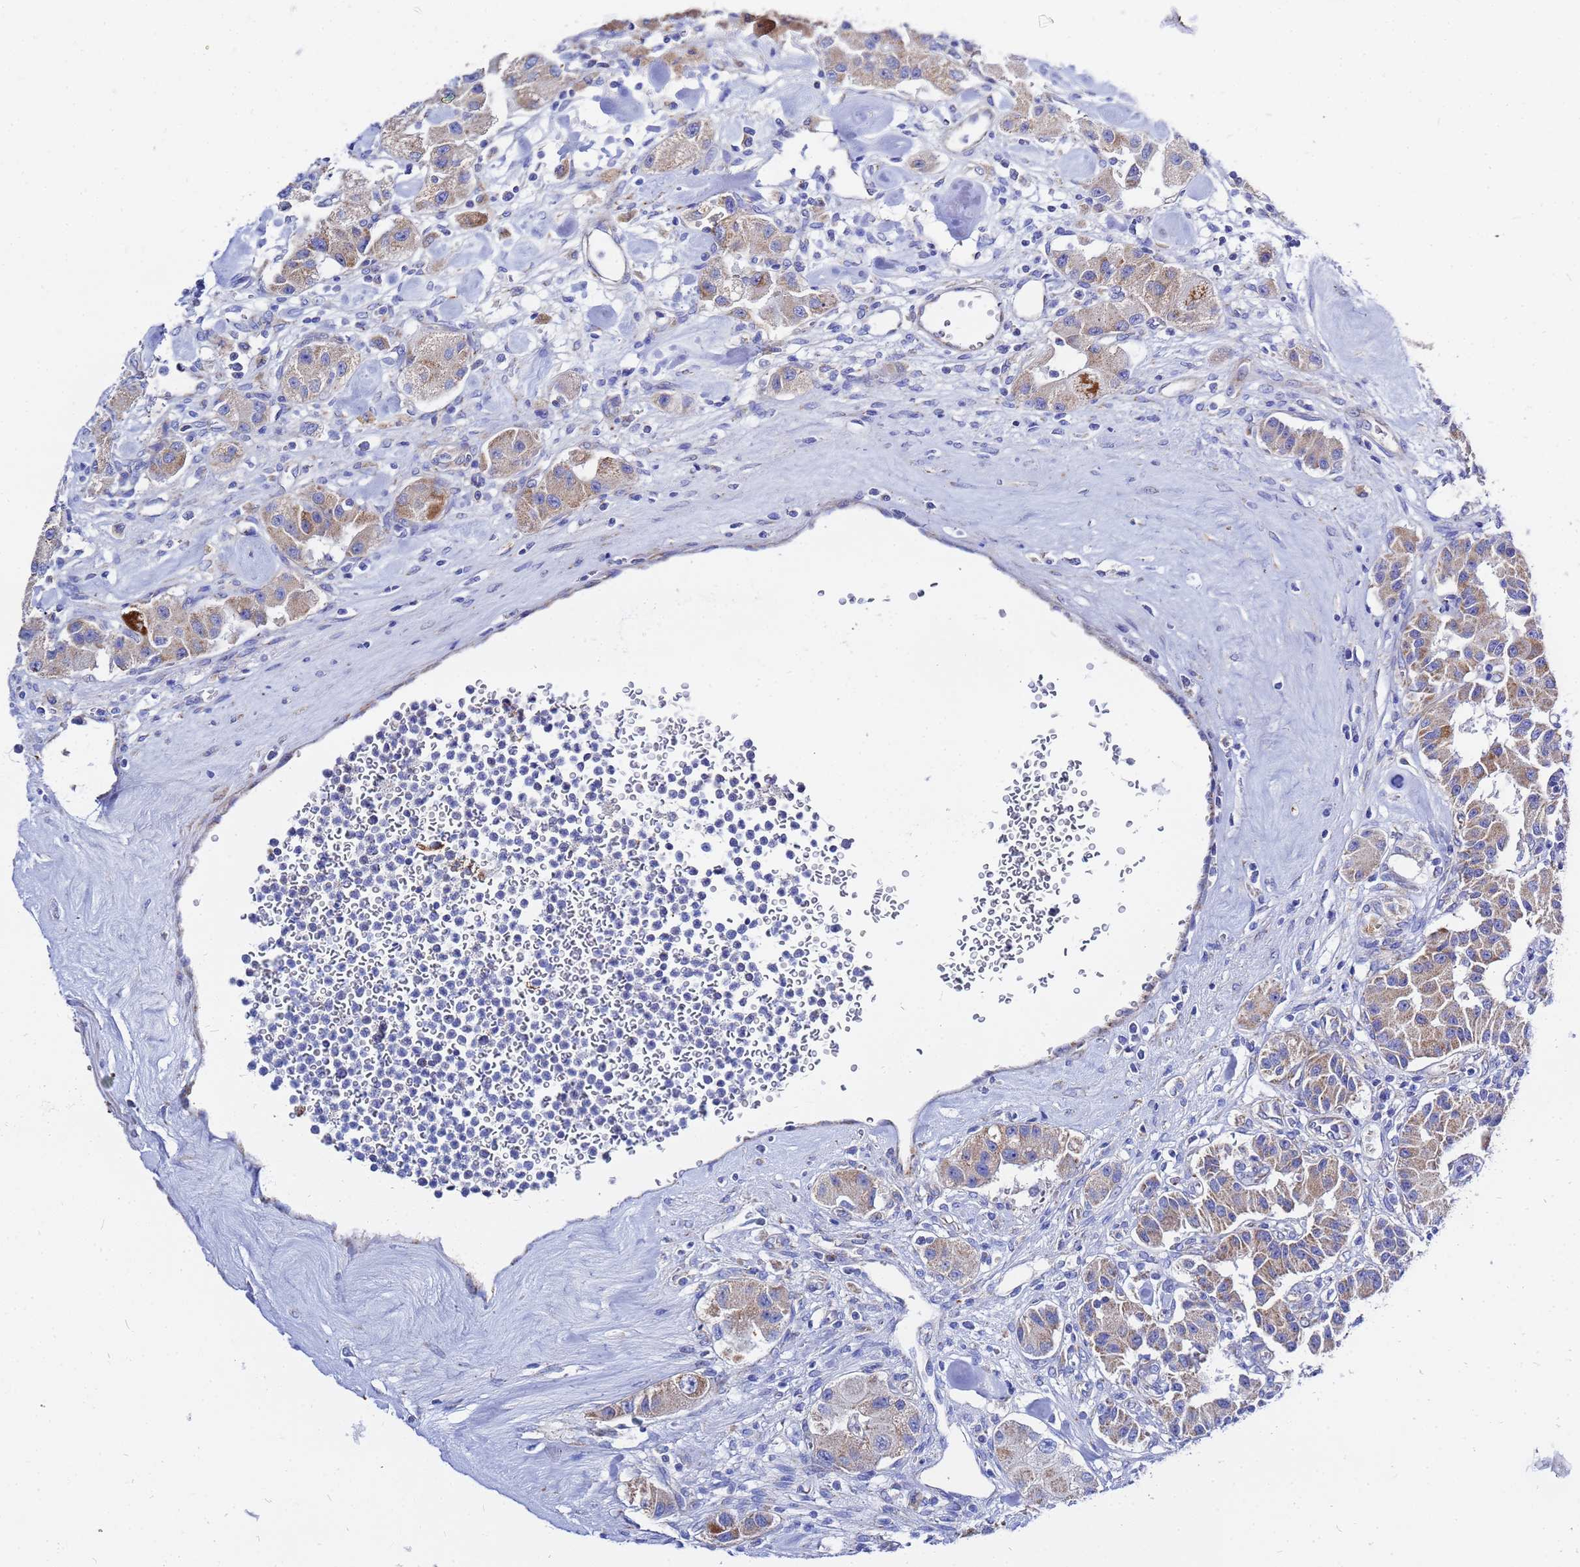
{"staining": {"intensity": "weak", "quantity": "25%-75%", "location": "cytoplasmic/membranous"}, "tissue": "carcinoid", "cell_type": "Tumor cells", "image_type": "cancer", "snomed": [{"axis": "morphology", "description": "Carcinoid, malignant, NOS"}, {"axis": "topography", "description": "Pancreas"}], "caption": "Protein staining of malignant carcinoid tissue shows weak cytoplasmic/membranous expression in approximately 25%-75% of tumor cells.", "gene": "FAHD2A", "patient": {"sex": "male", "age": 41}}